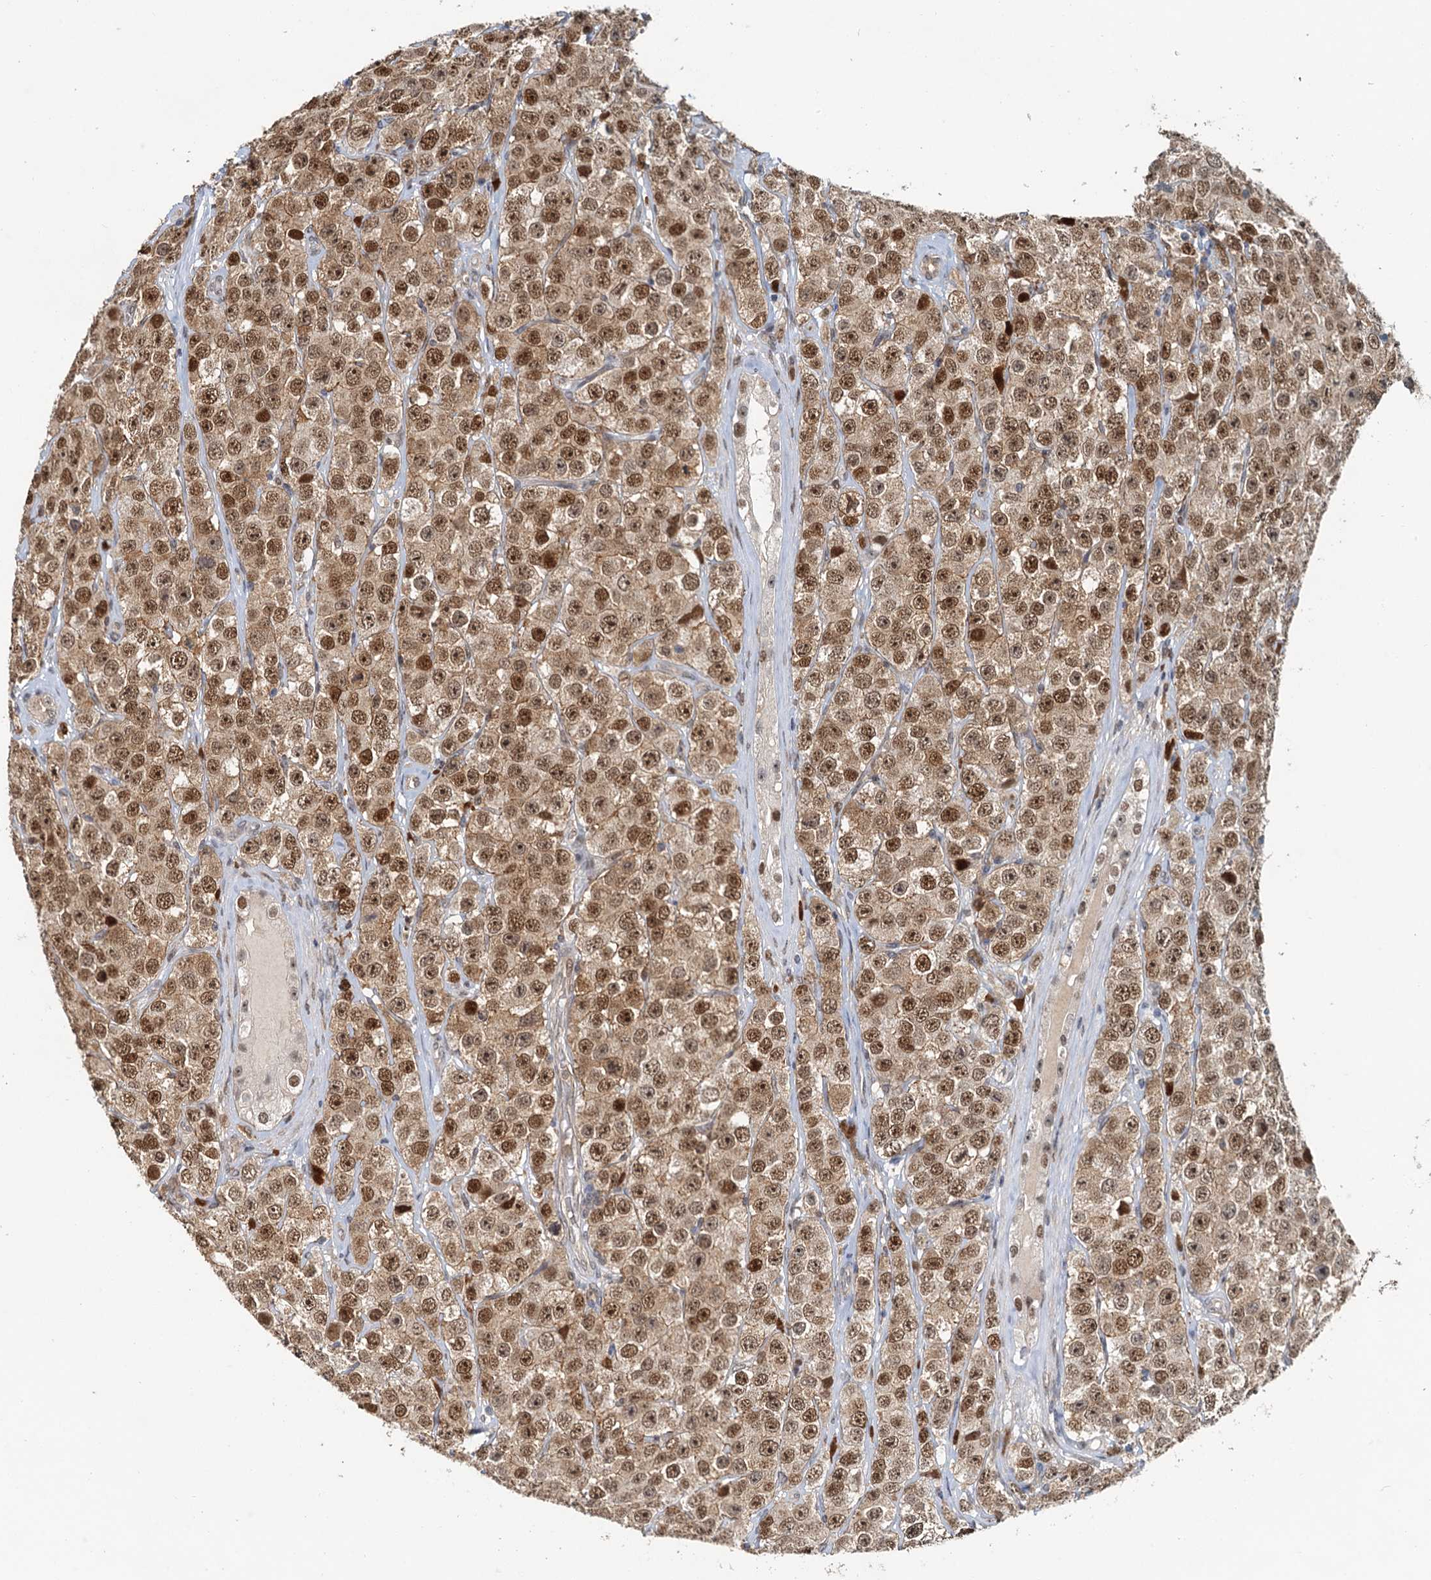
{"staining": {"intensity": "moderate", "quantity": ">75%", "location": "nuclear"}, "tissue": "testis cancer", "cell_type": "Tumor cells", "image_type": "cancer", "snomed": [{"axis": "morphology", "description": "Seminoma, NOS"}, {"axis": "topography", "description": "Testis"}], "caption": "Immunohistochemical staining of human testis seminoma displays medium levels of moderate nuclear protein positivity in approximately >75% of tumor cells. (DAB IHC with brightfield microscopy, high magnification).", "gene": "SPINDOC", "patient": {"sex": "male", "age": 28}}